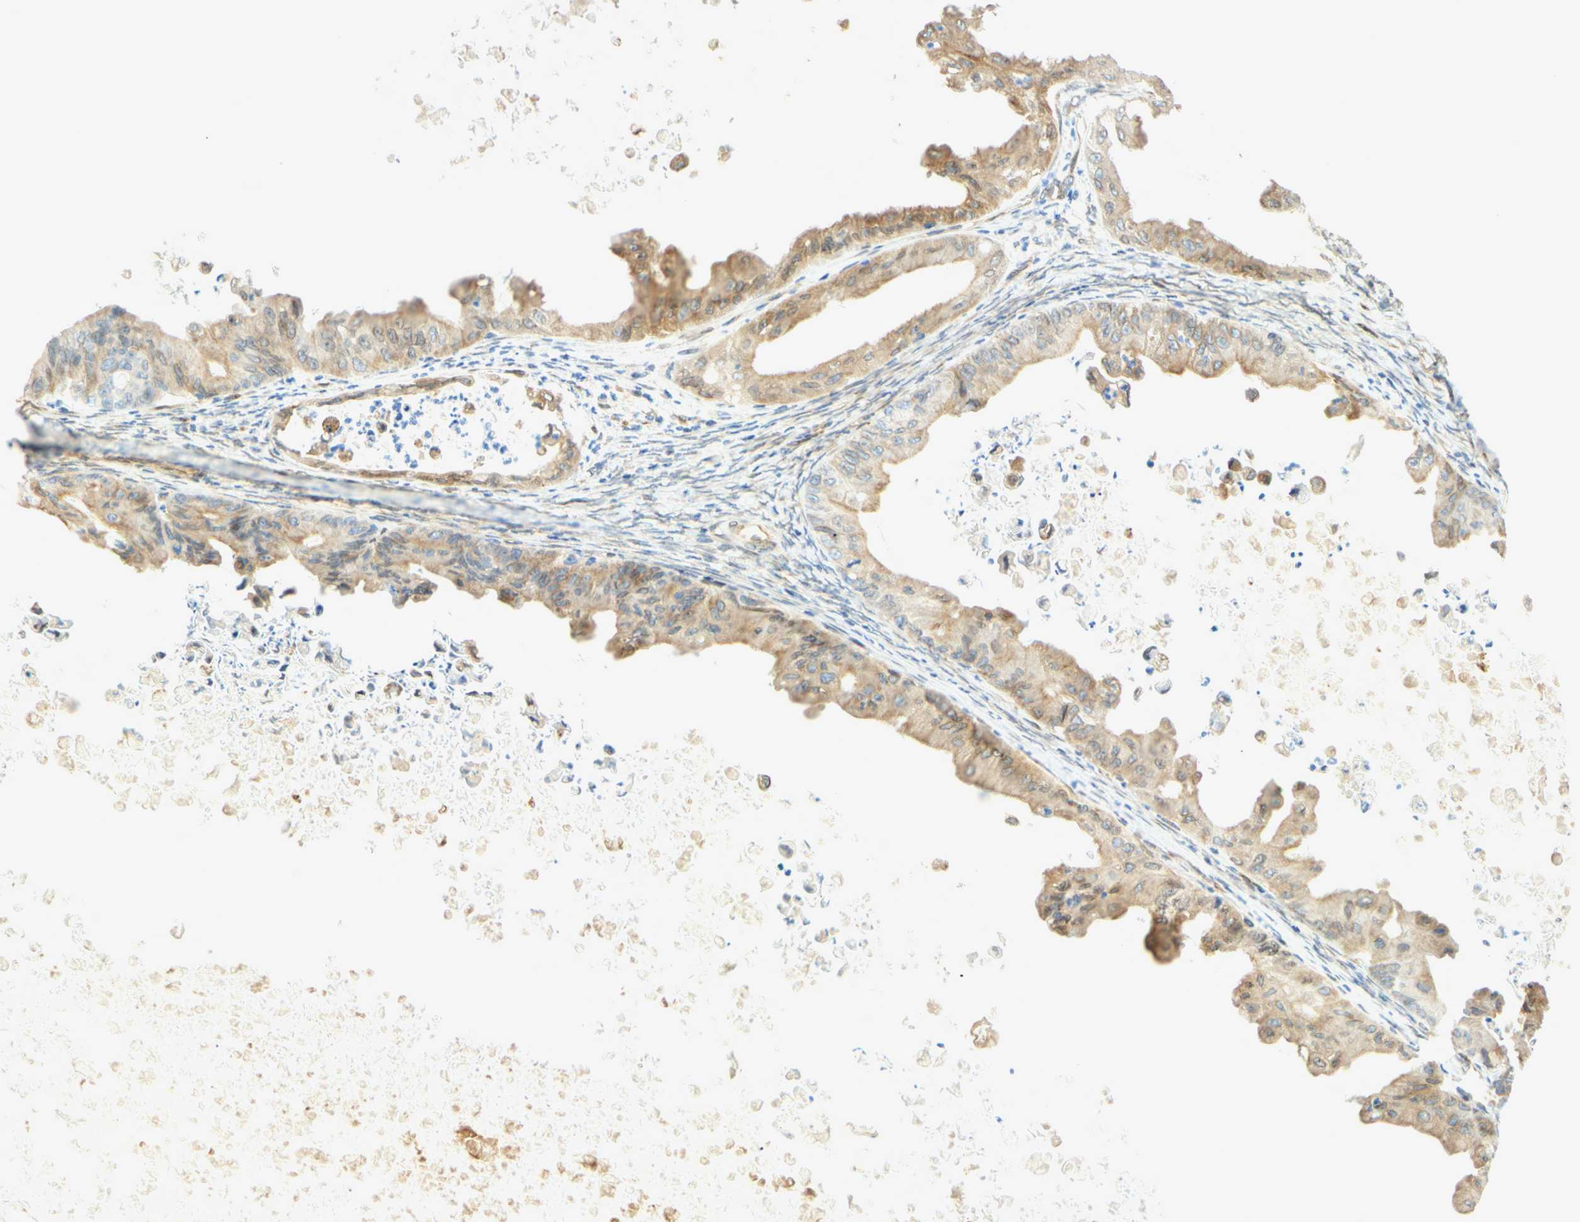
{"staining": {"intensity": "moderate", "quantity": "25%-75%", "location": "cytoplasmic/membranous"}, "tissue": "ovarian cancer", "cell_type": "Tumor cells", "image_type": "cancer", "snomed": [{"axis": "morphology", "description": "Cystadenocarcinoma, mucinous, NOS"}, {"axis": "topography", "description": "Ovary"}], "caption": "Immunohistochemistry of ovarian cancer (mucinous cystadenocarcinoma) shows medium levels of moderate cytoplasmic/membranous expression in about 25%-75% of tumor cells.", "gene": "ENDOD1", "patient": {"sex": "female", "age": 37}}